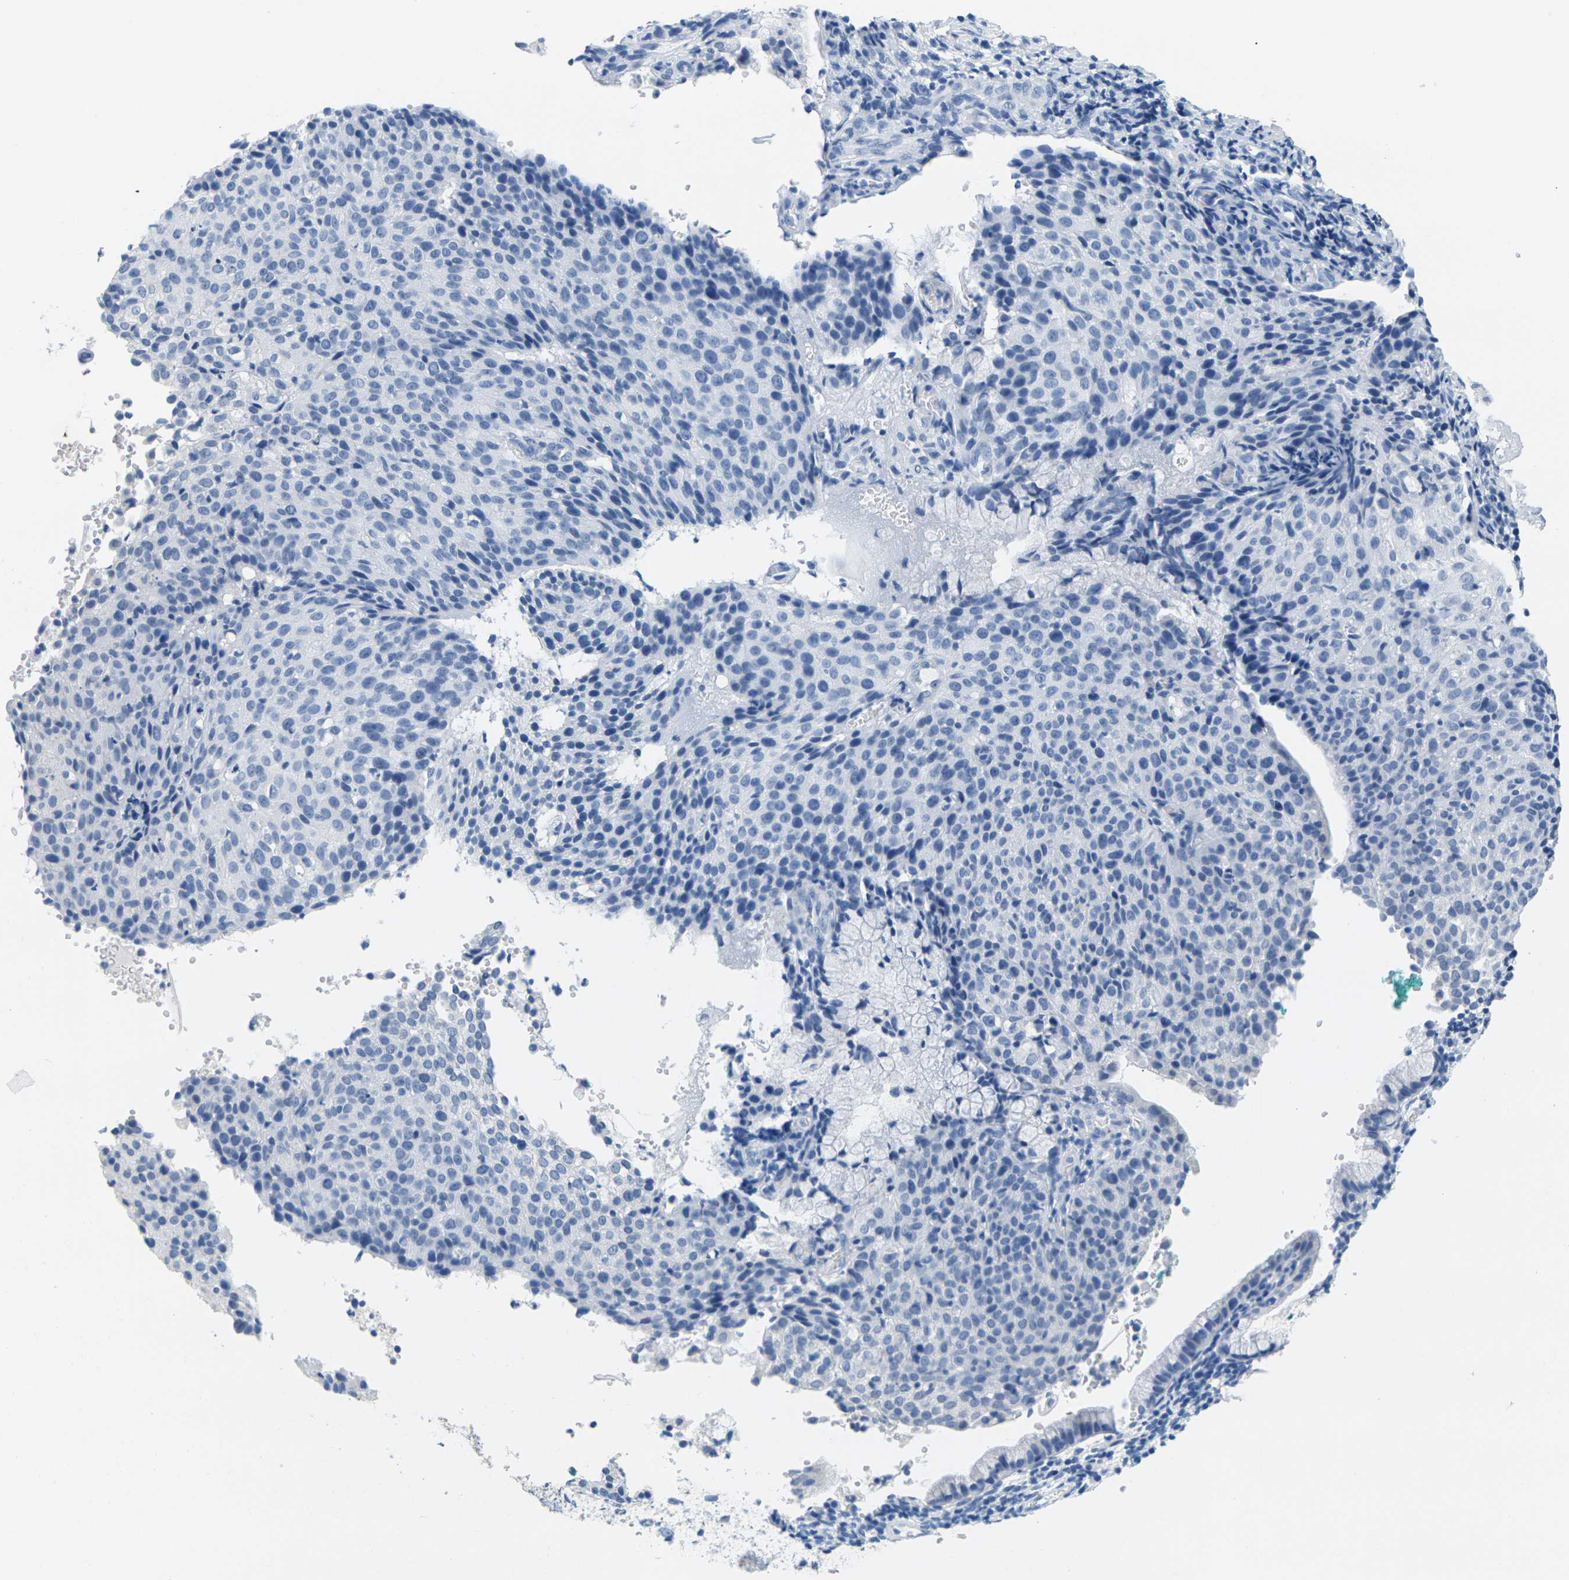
{"staining": {"intensity": "negative", "quantity": "none", "location": "none"}, "tissue": "cervical cancer", "cell_type": "Tumor cells", "image_type": "cancer", "snomed": [{"axis": "morphology", "description": "Squamous cell carcinoma, NOS"}, {"axis": "topography", "description": "Cervix"}], "caption": "This is a histopathology image of immunohistochemistry staining of cervical cancer, which shows no positivity in tumor cells.", "gene": "CTAG1A", "patient": {"sex": "female", "age": 38}}